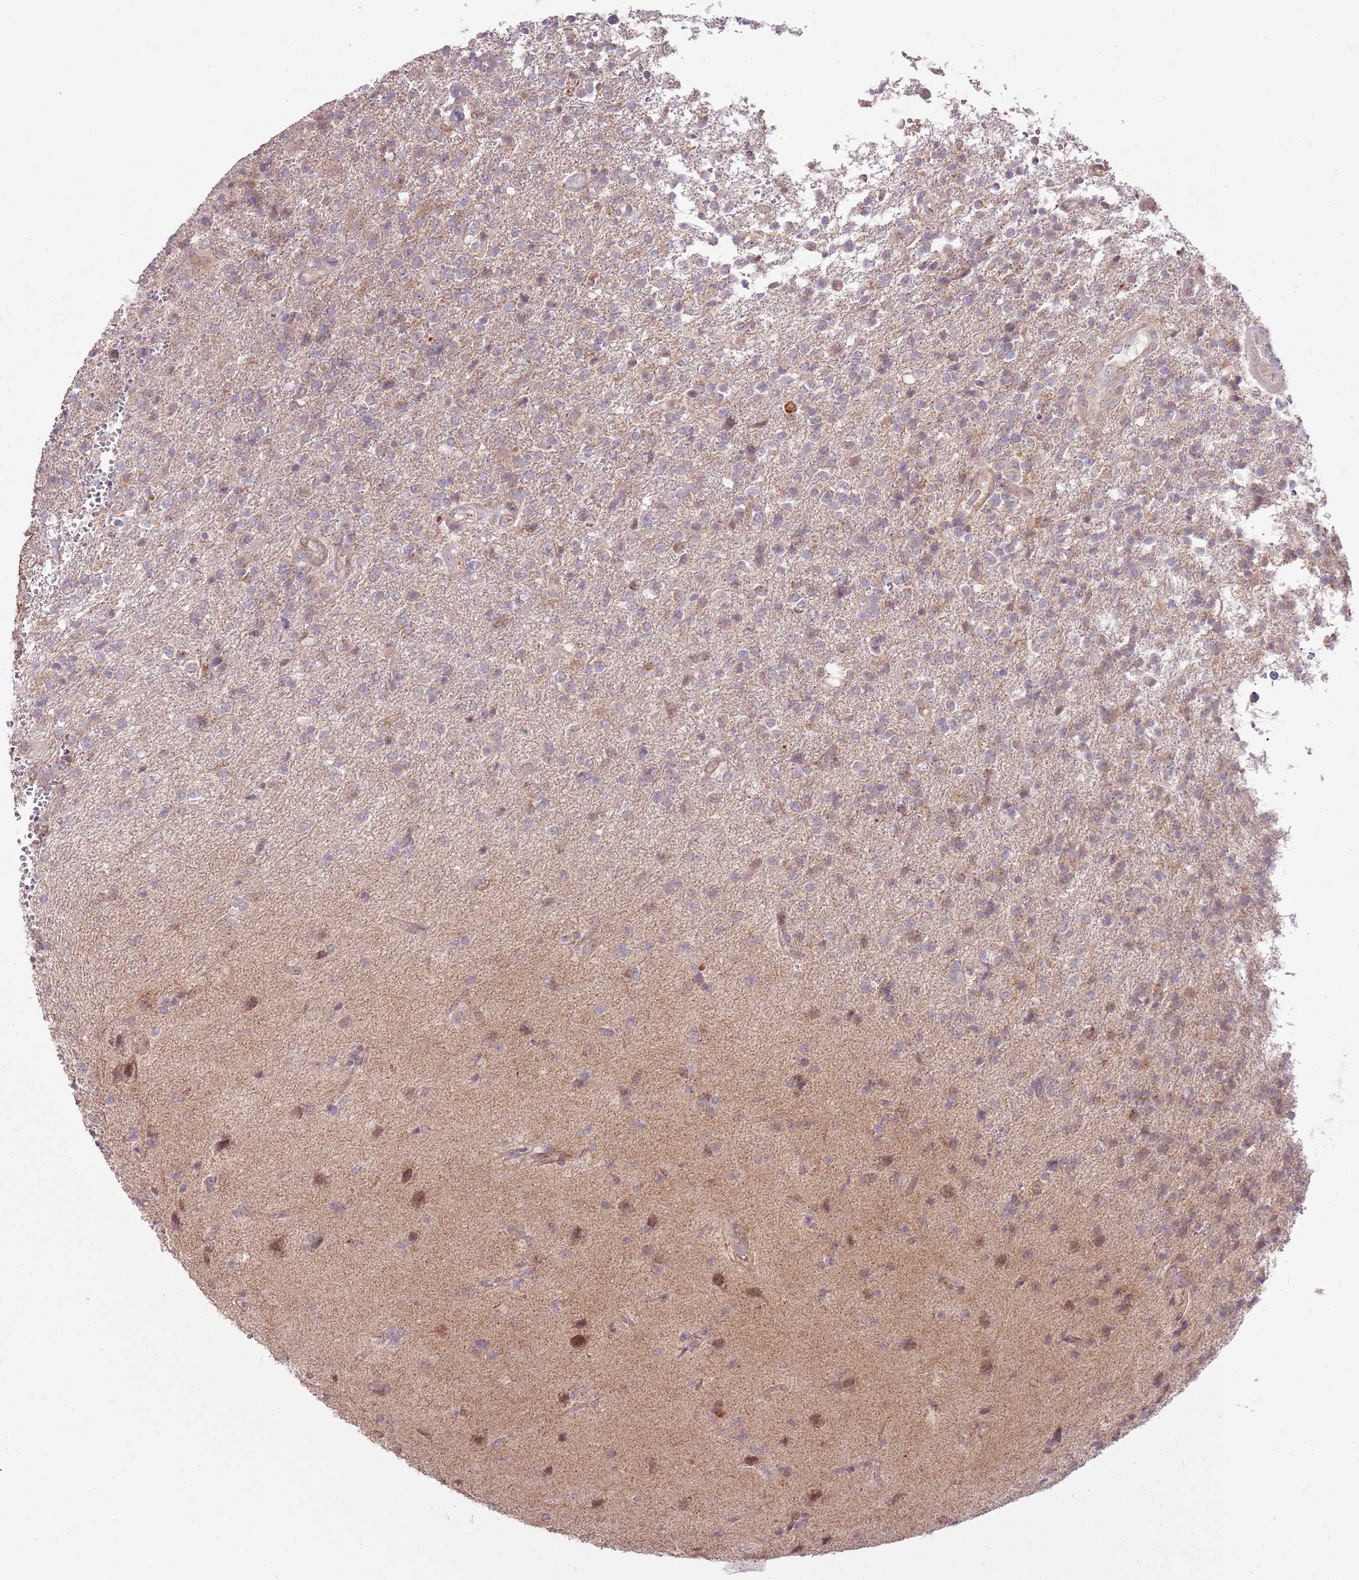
{"staining": {"intensity": "moderate", "quantity": "<25%", "location": "cytoplasmic/membranous,nuclear"}, "tissue": "glioma", "cell_type": "Tumor cells", "image_type": "cancer", "snomed": [{"axis": "morphology", "description": "Glioma, malignant, High grade"}, {"axis": "topography", "description": "Brain"}], "caption": "Protein staining exhibits moderate cytoplasmic/membranous and nuclear positivity in approximately <25% of tumor cells in glioma.", "gene": "SPATA31D1", "patient": {"sex": "male", "age": 56}}